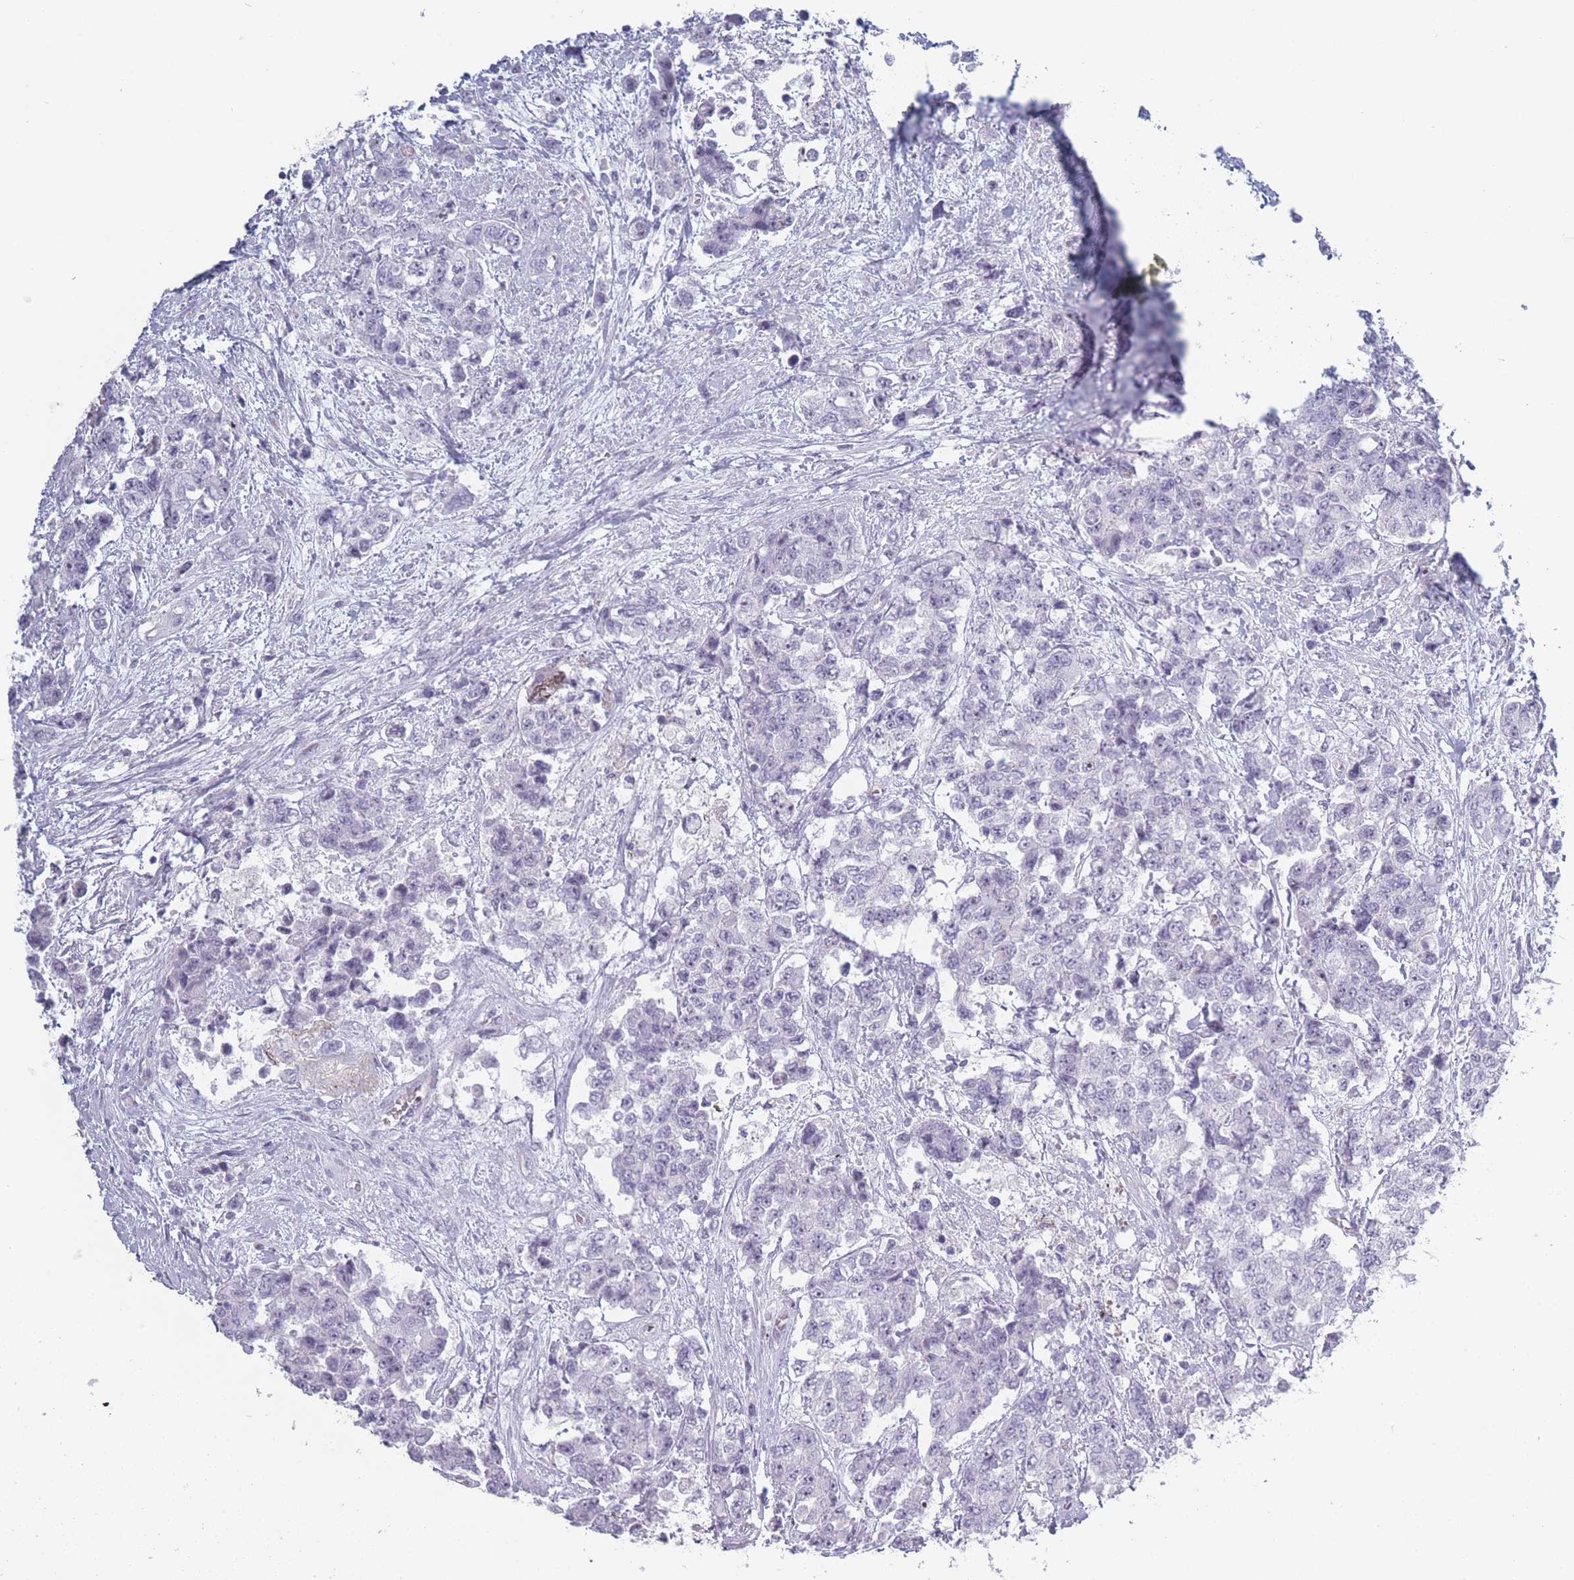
{"staining": {"intensity": "negative", "quantity": "none", "location": "none"}, "tissue": "urothelial cancer", "cell_type": "Tumor cells", "image_type": "cancer", "snomed": [{"axis": "morphology", "description": "Urothelial carcinoma, High grade"}, {"axis": "topography", "description": "Urinary bladder"}], "caption": "Urothelial cancer was stained to show a protein in brown. There is no significant positivity in tumor cells.", "gene": "ROS1", "patient": {"sex": "female", "age": 78}}